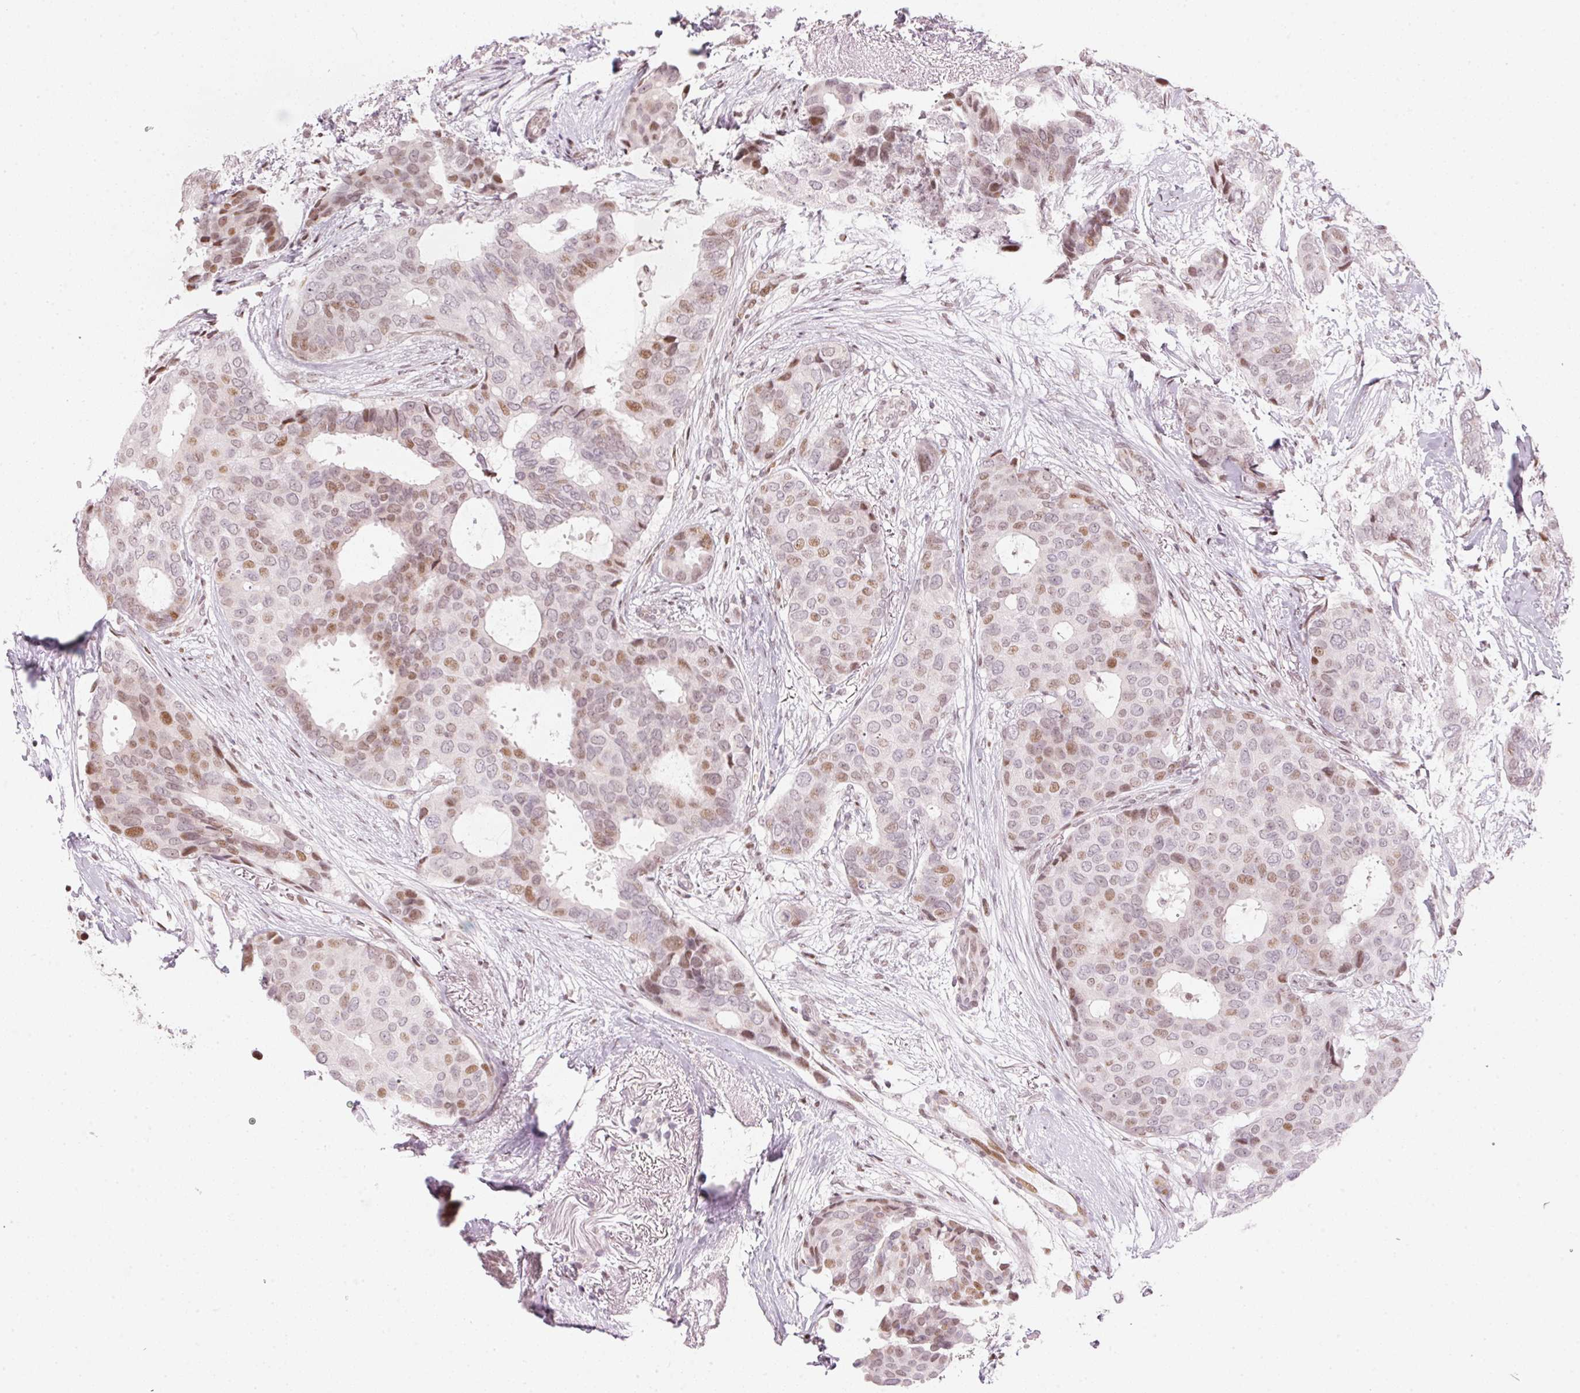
{"staining": {"intensity": "moderate", "quantity": "25%-75%", "location": "nuclear"}, "tissue": "breast cancer", "cell_type": "Tumor cells", "image_type": "cancer", "snomed": [{"axis": "morphology", "description": "Duct carcinoma"}, {"axis": "topography", "description": "Breast"}], "caption": "Protein staining of breast cancer (intraductal carcinoma) tissue displays moderate nuclear expression in about 25%-75% of tumor cells.", "gene": "KAT6A", "patient": {"sex": "female", "age": 75}}